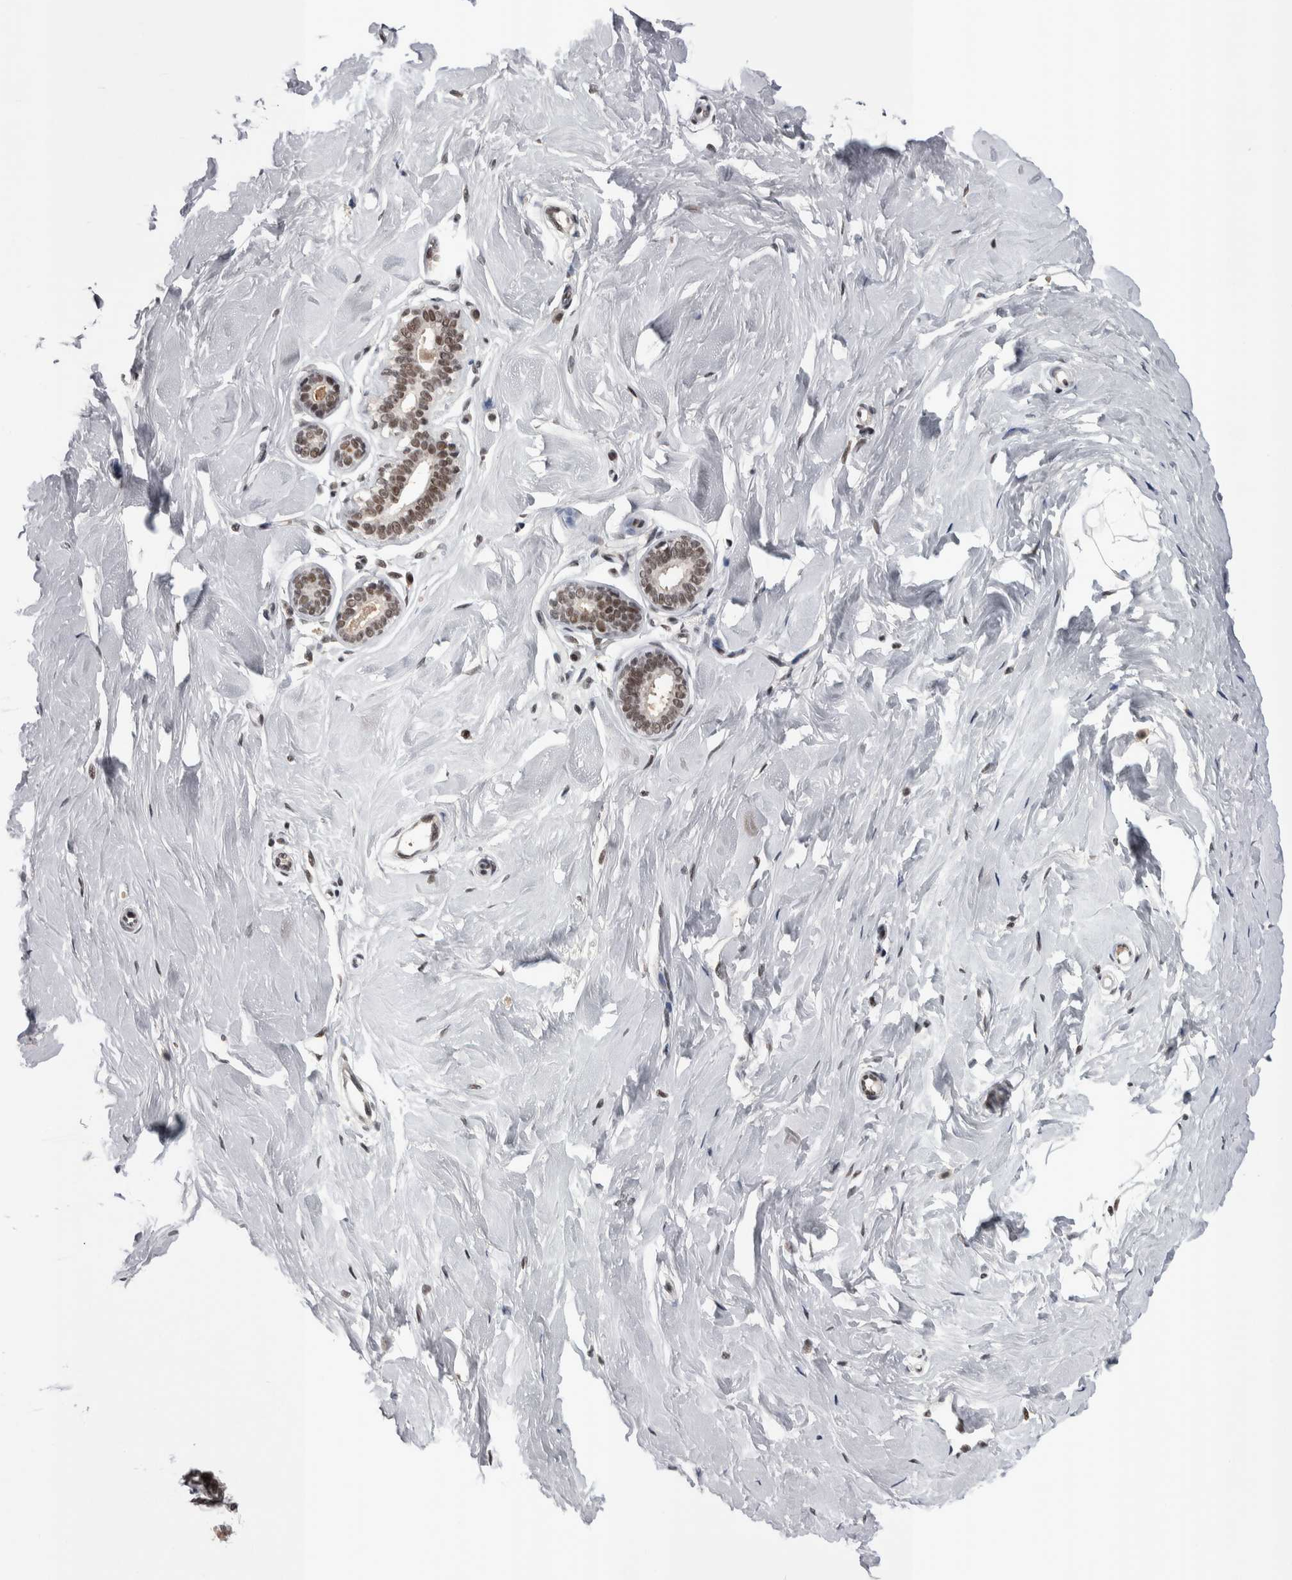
{"staining": {"intensity": "negative", "quantity": "none", "location": "none"}, "tissue": "breast", "cell_type": "Adipocytes", "image_type": "normal", "snomed": [{"axis": "morphology", "description": "Normal tissue, NOS"}, {"axis": "topography", "description": "Breast"}], "caption": "Micrograph shows no significant protein staining in adipocytes of normal breast.", "gene": "DMTF1", "patient": {"sex": "female", "age": 23}}